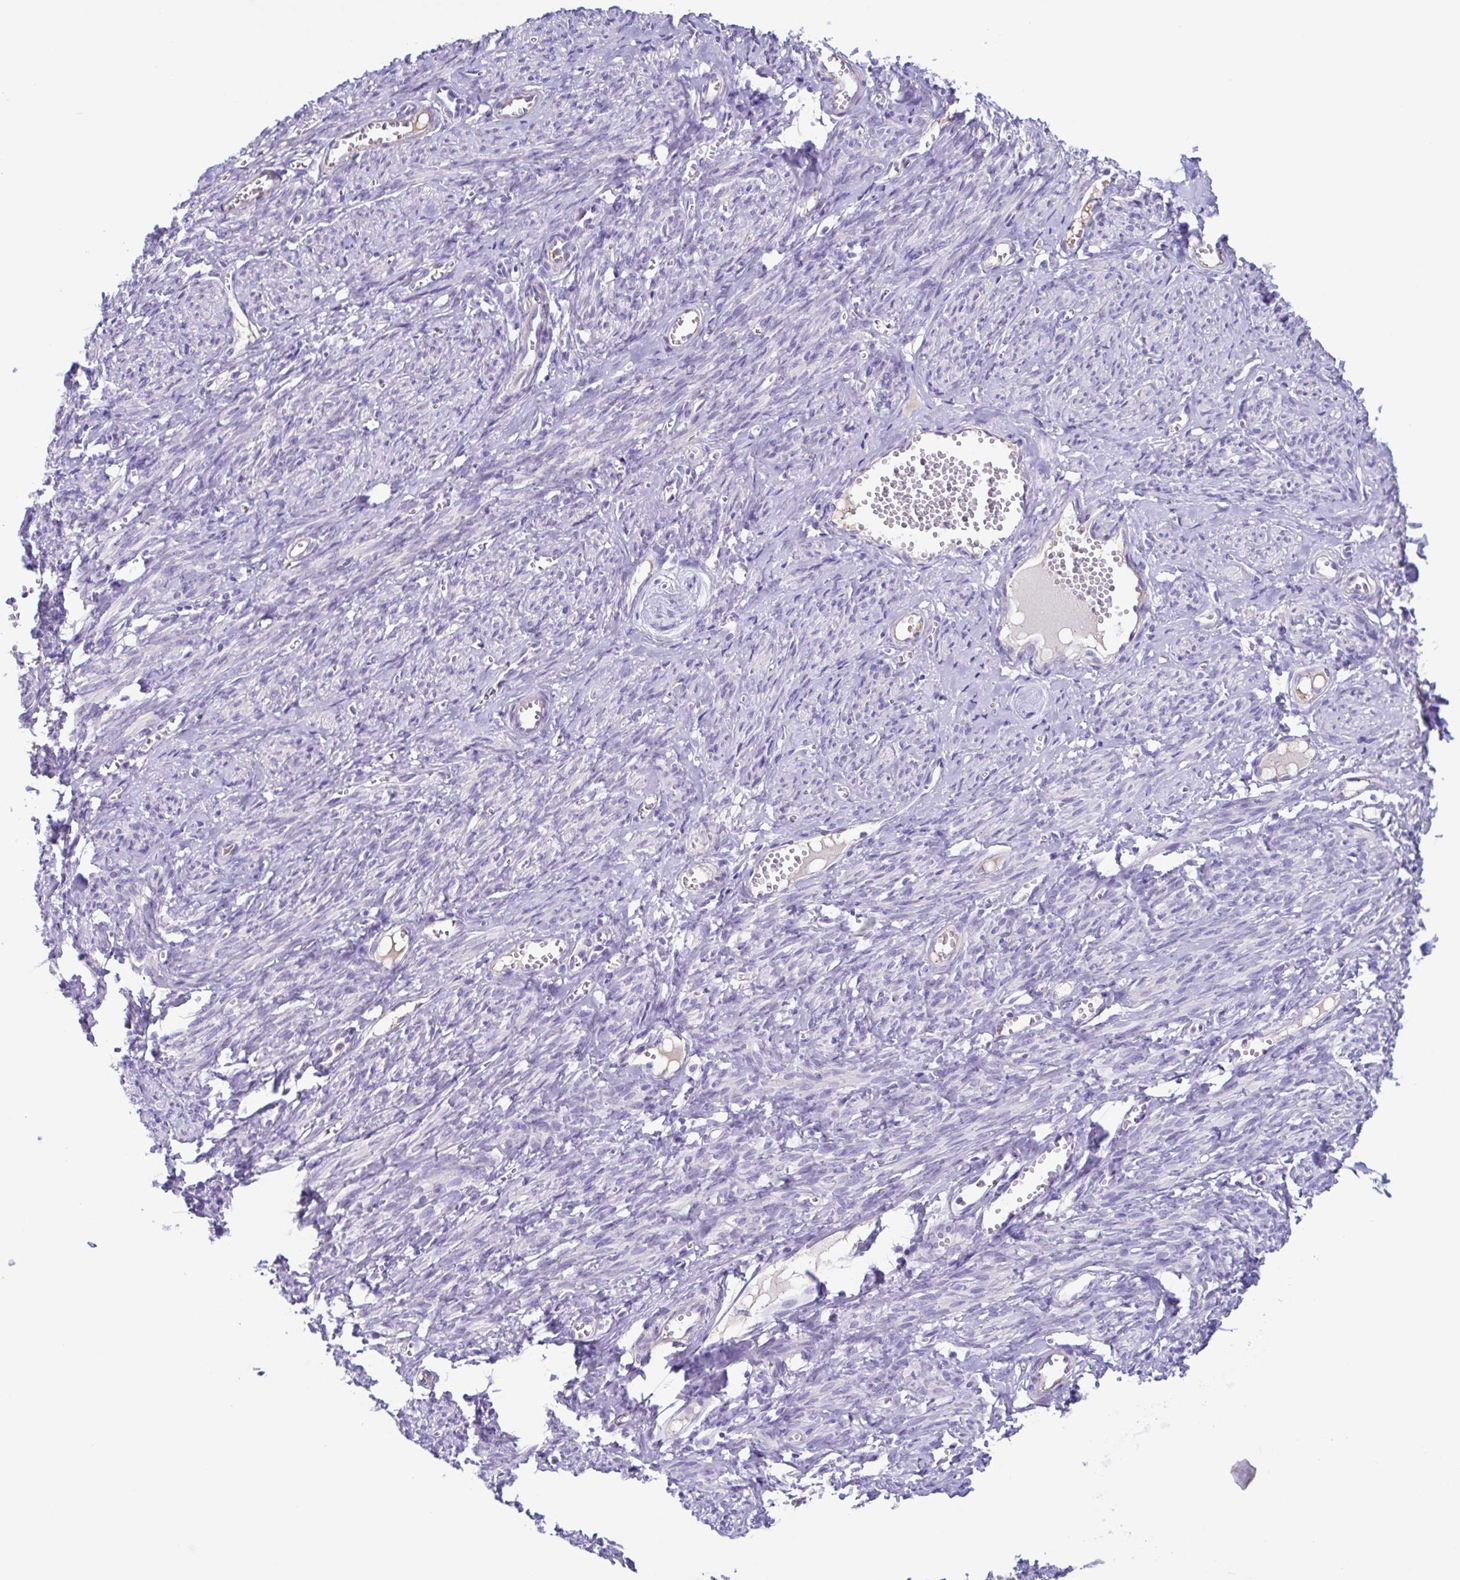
{"staining": {"intensity": "negative", "quantity": "none", "location": "none"}, "tissue": "smooth muscle", "cell_type": "Smooth muscle cells", "image_type": "normal", "snomed": [{"axis": "morphology", "description": "Normal tissue, NOS"}, {"axis": "topography", "description": "Smooth muscle"}], "caption": "This is an immunohistochemistry image of unremarkable human smooth muscle. There is no positivity in smooth muscle cells.", "gene": "CYP11B1", "patient": {"sex": "female", "age": 65}}